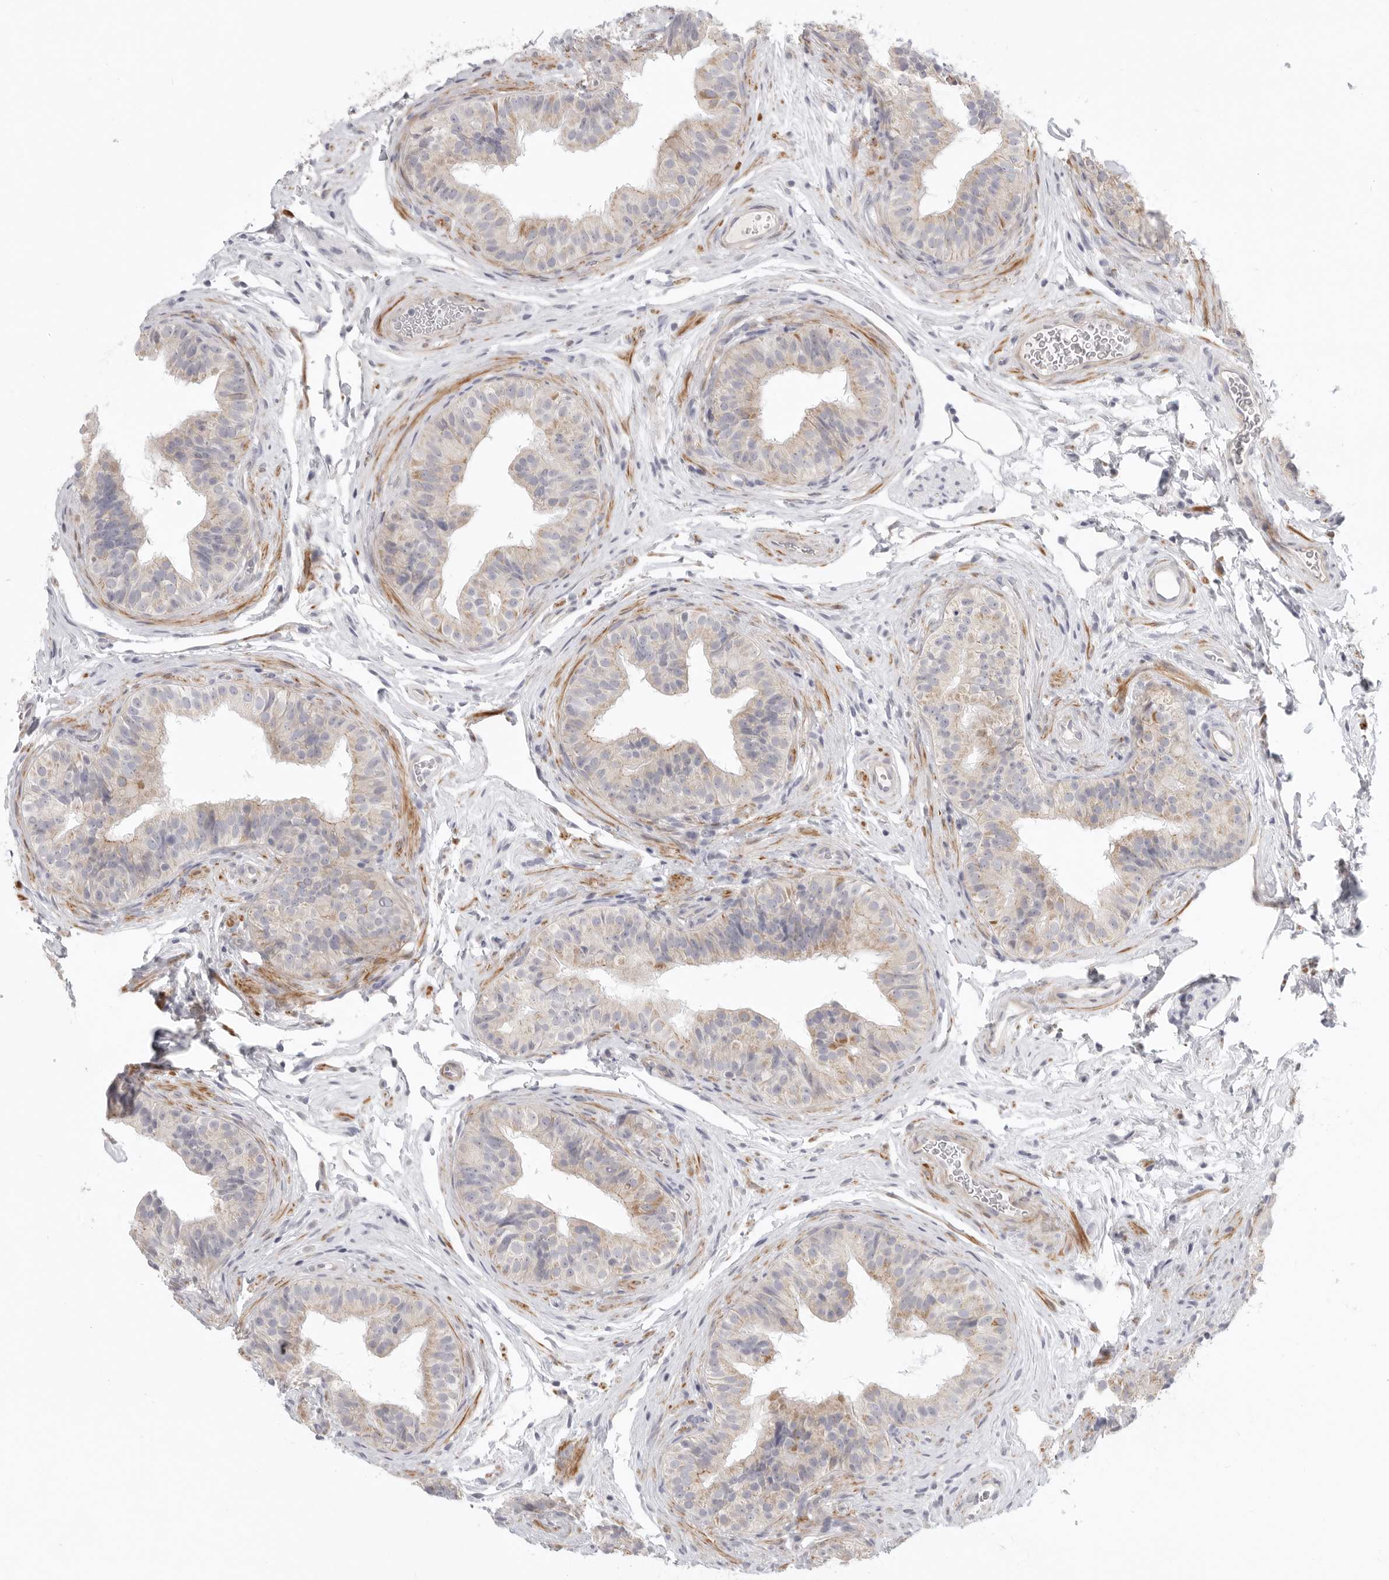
{"staining": {"intensity": "weak", "quantity": "<25%", "location": "cytoplasmic/membranous"}, "tissue": "epididymis", "cell_type": "Glandular cells", "image_type": "normal", "snomed": [{"axis": "morphology", "description": "Normal tissue, NOS"}, {"axis": "topography", "description": "Epididymis"}], "caption": "This is a histopathology image of IHC staining of unremarkable epididymis, which shows no positivity in glandular cells.", "gene": "STAB2", "patient": {"sex": "male", "age": 49}}